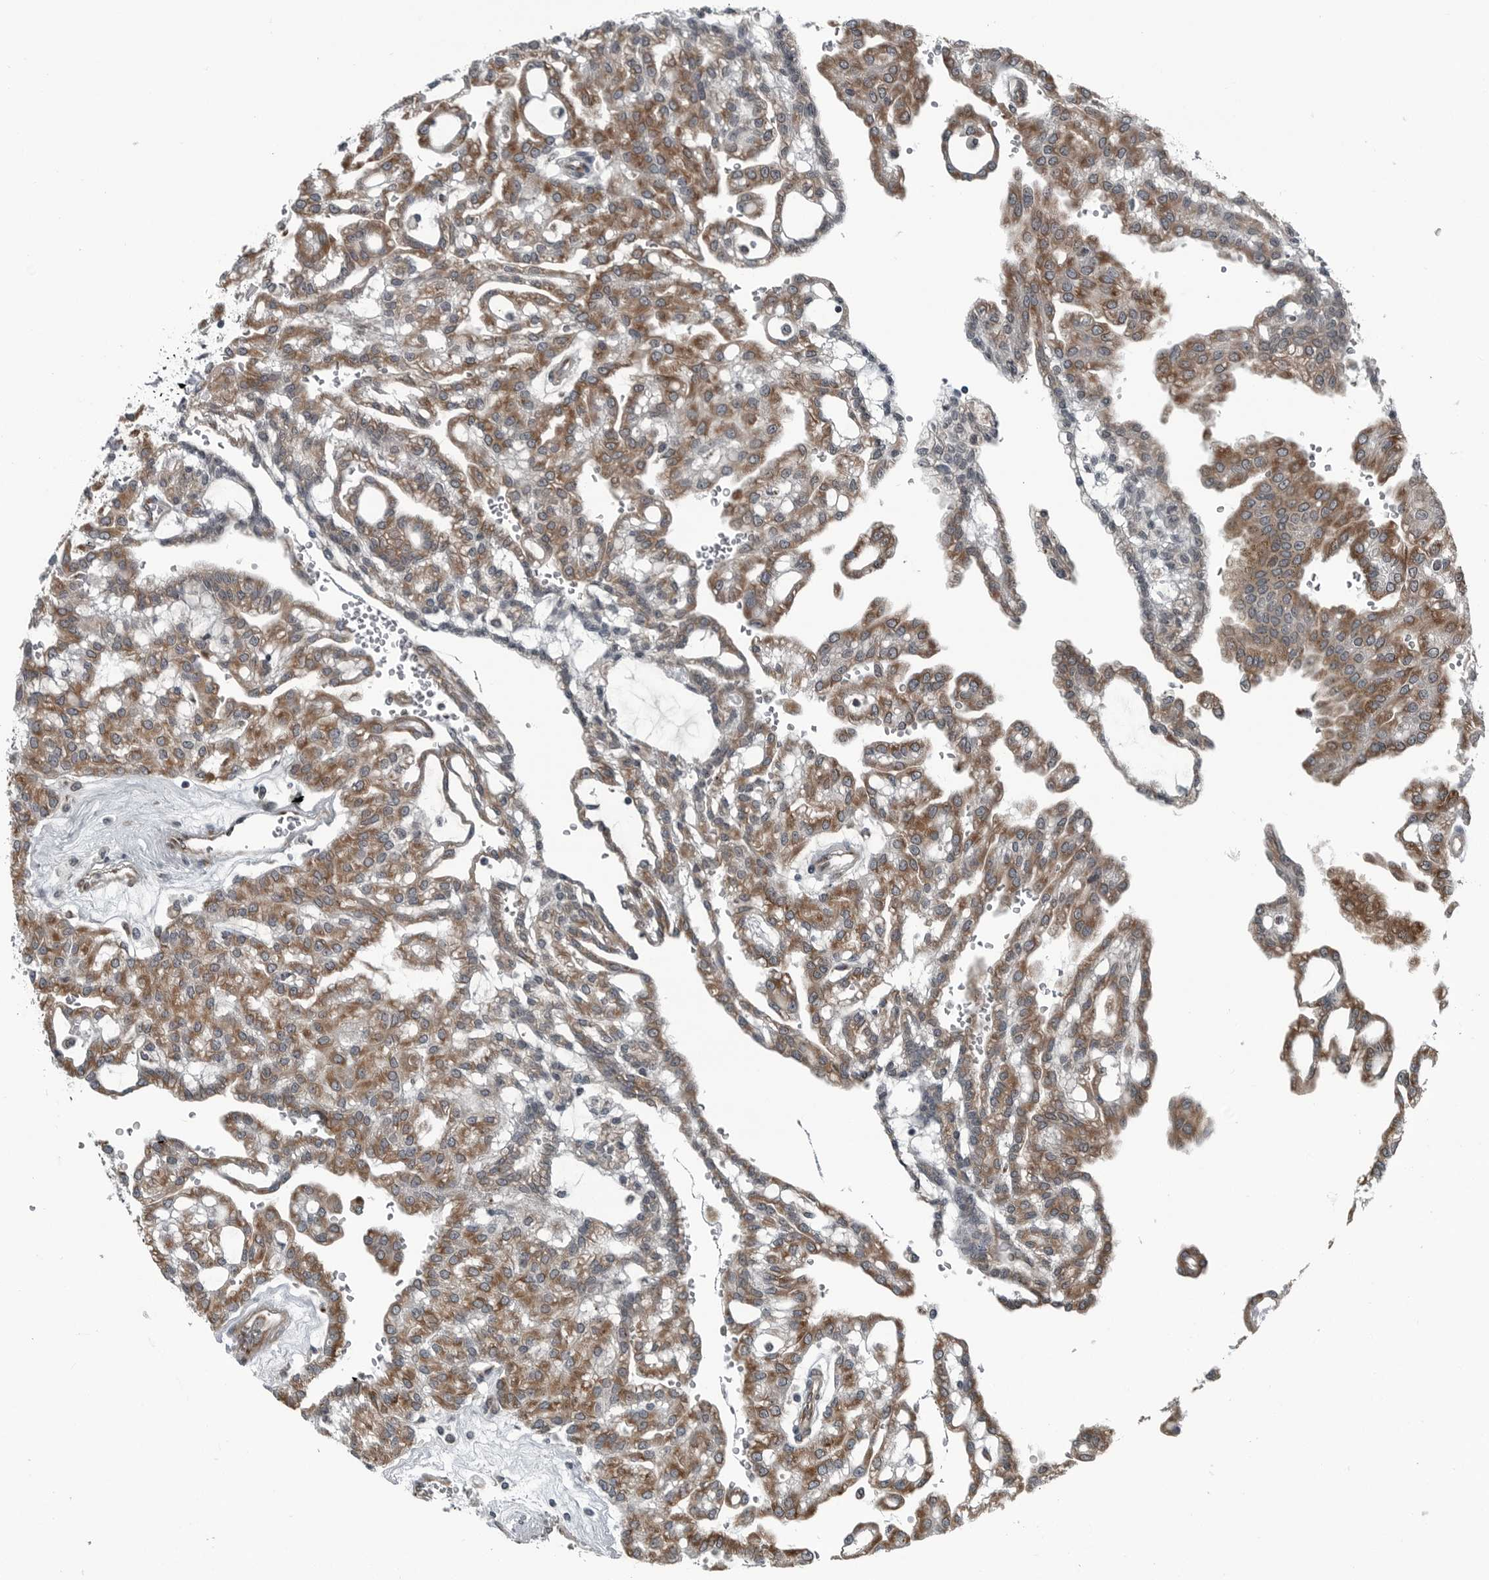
{"staining": {"intensity": "moderate", "quantity": ">75%", "location": "cytoplasmic/membranous"}, "tissue": "renal cancer", "cell_type": "Tumor cells", "image_type": "cancer", "snomed": [{"axis": "morphology", "description": "Adenocarcinoma, NOS"}, {"axis": "topography", "description": "Kidney"}], "caption": "A photomicrograph of human adenocarcinoma (renal) stained for a protein reveals moderate cytoplasmic/membranous brown staining in tumor cells.", "gene": "CEP85", "patient": {"sex": "male", "age": 63}}